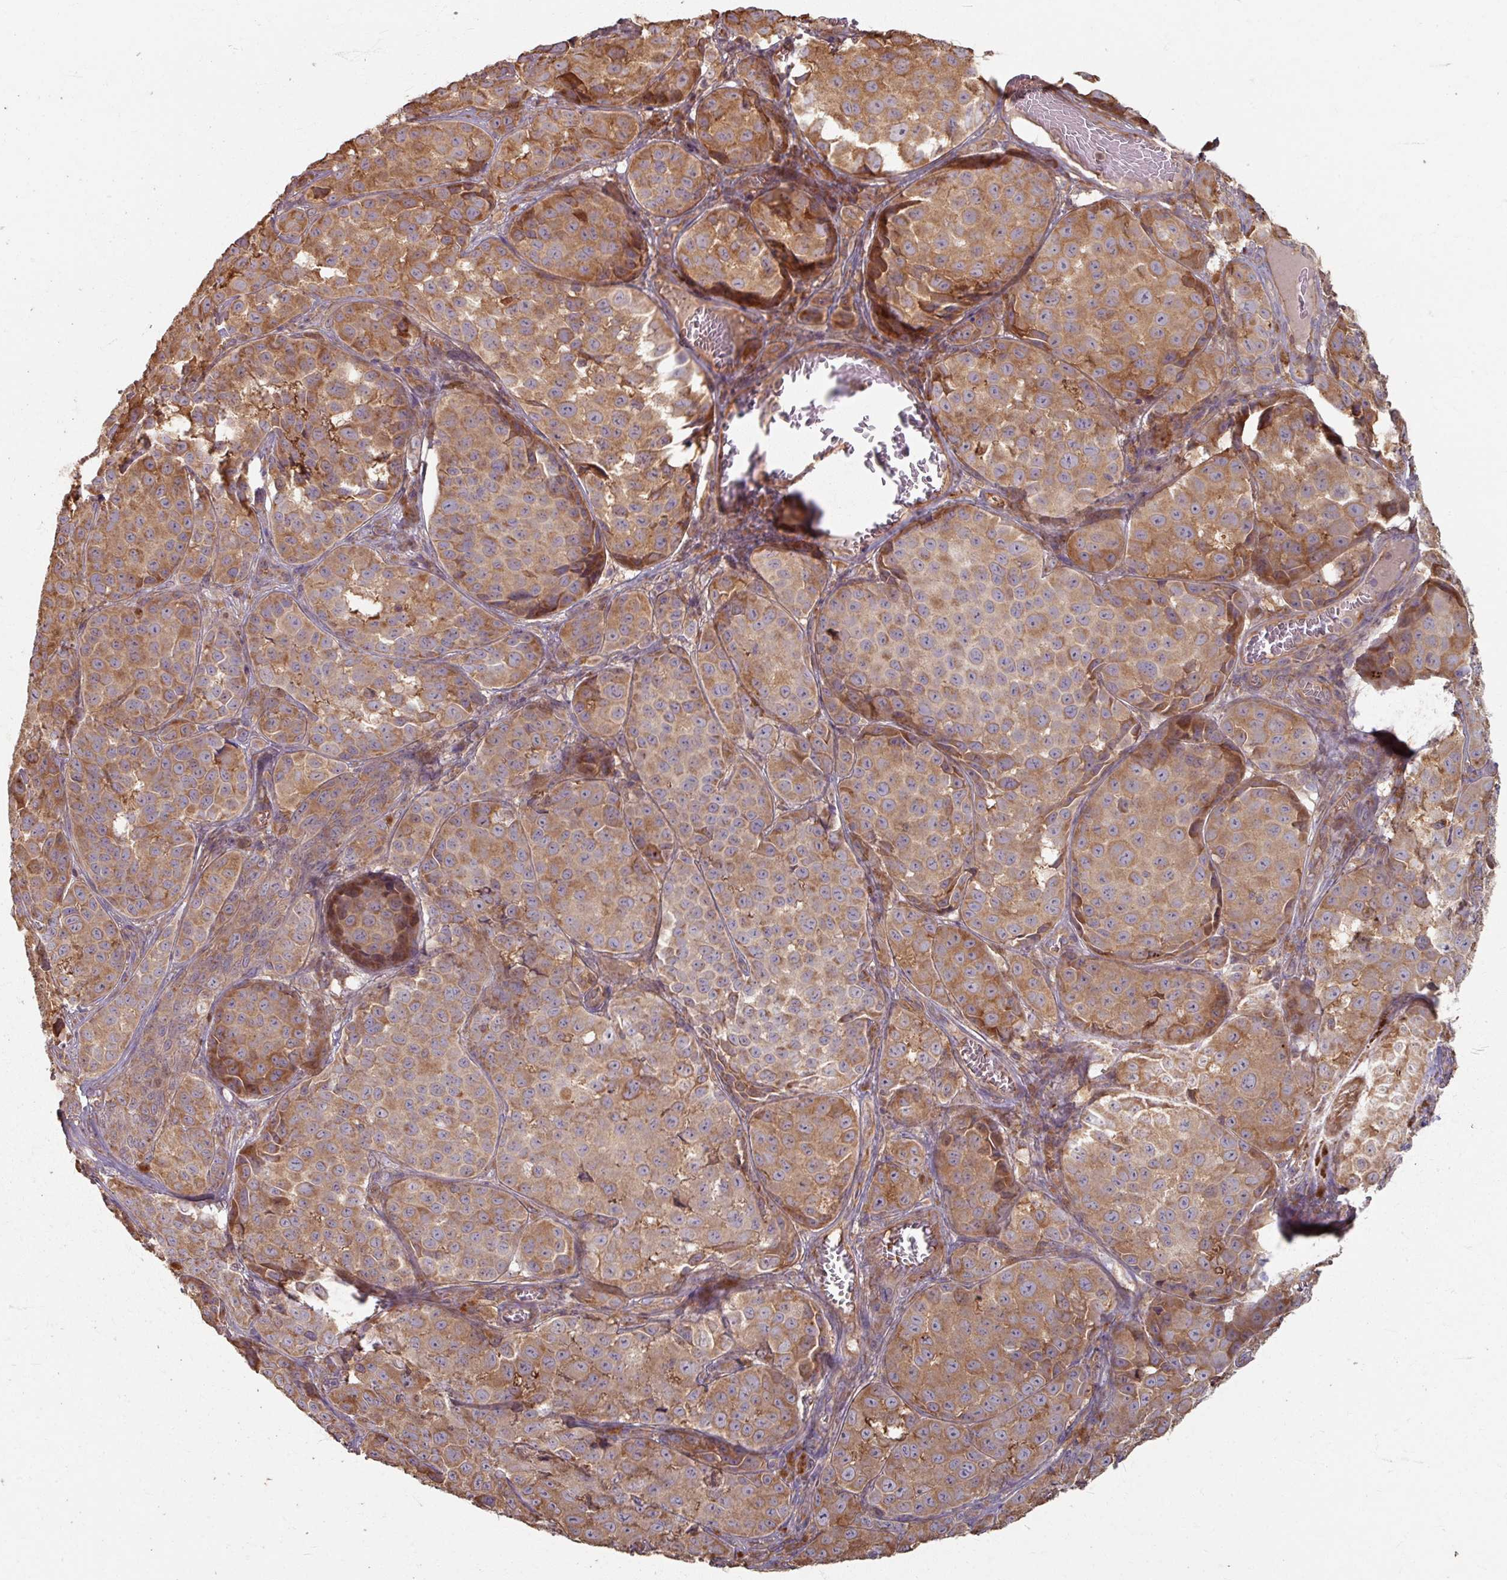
{"staining": {"intensity": "moderate", "quantity": "25%-75%", "location": "cytoplasmic/membranous"}, "tissue": "melanoma", "cell_type": "Tumor cells", "image_type": "cancer", "snomed": [{"axis": "morphology", "description": "Malignant melanoma, NOS"}, {"axis": "topography", "description": "Skin"}], "caption": "Approximately 25%-75% of tumor cells in human melanoma show moderate cytoplasmic/membranous protein positivity as visualized by brown immunohistochemical staining.", "gene": "CCDC68", "patient": {"sex": "male", "age": 64}}